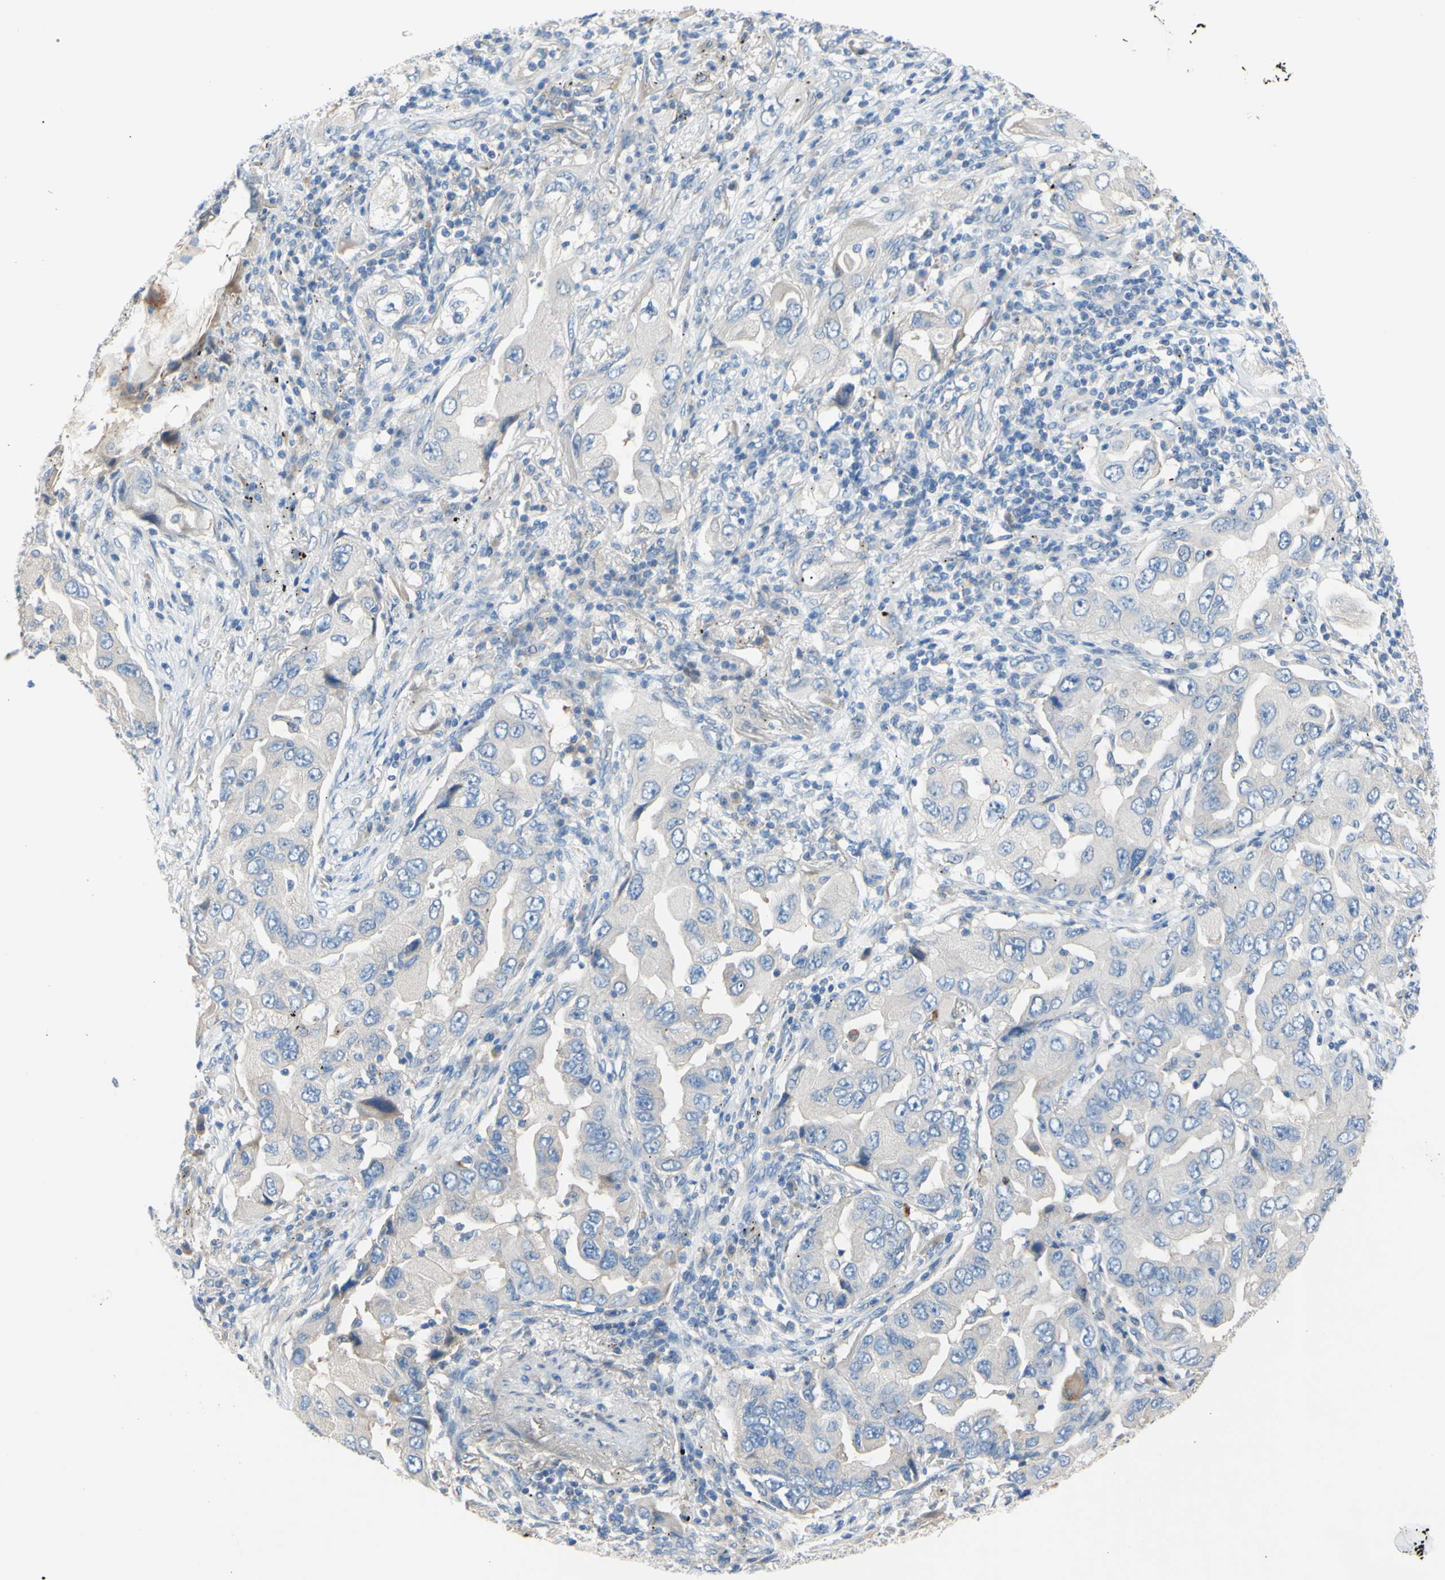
{"staining": {"intensity": "negative", "quantity": "none", "location": "none"}, "tissue": "lung cancer", "cell_type": "Tumor cells", "image_type": "cancer", "snomed": [{"axis": "morphology", "description": "Adenocarcinoma, NOS"}, {"axis": "topography", "description": "Lung"}], "caption": "The photomicrograph shows no significant expression in tumor cells of lung cancer.", "gene": "TMEM59L", "patient": {"sex": "female", "age": 65}}